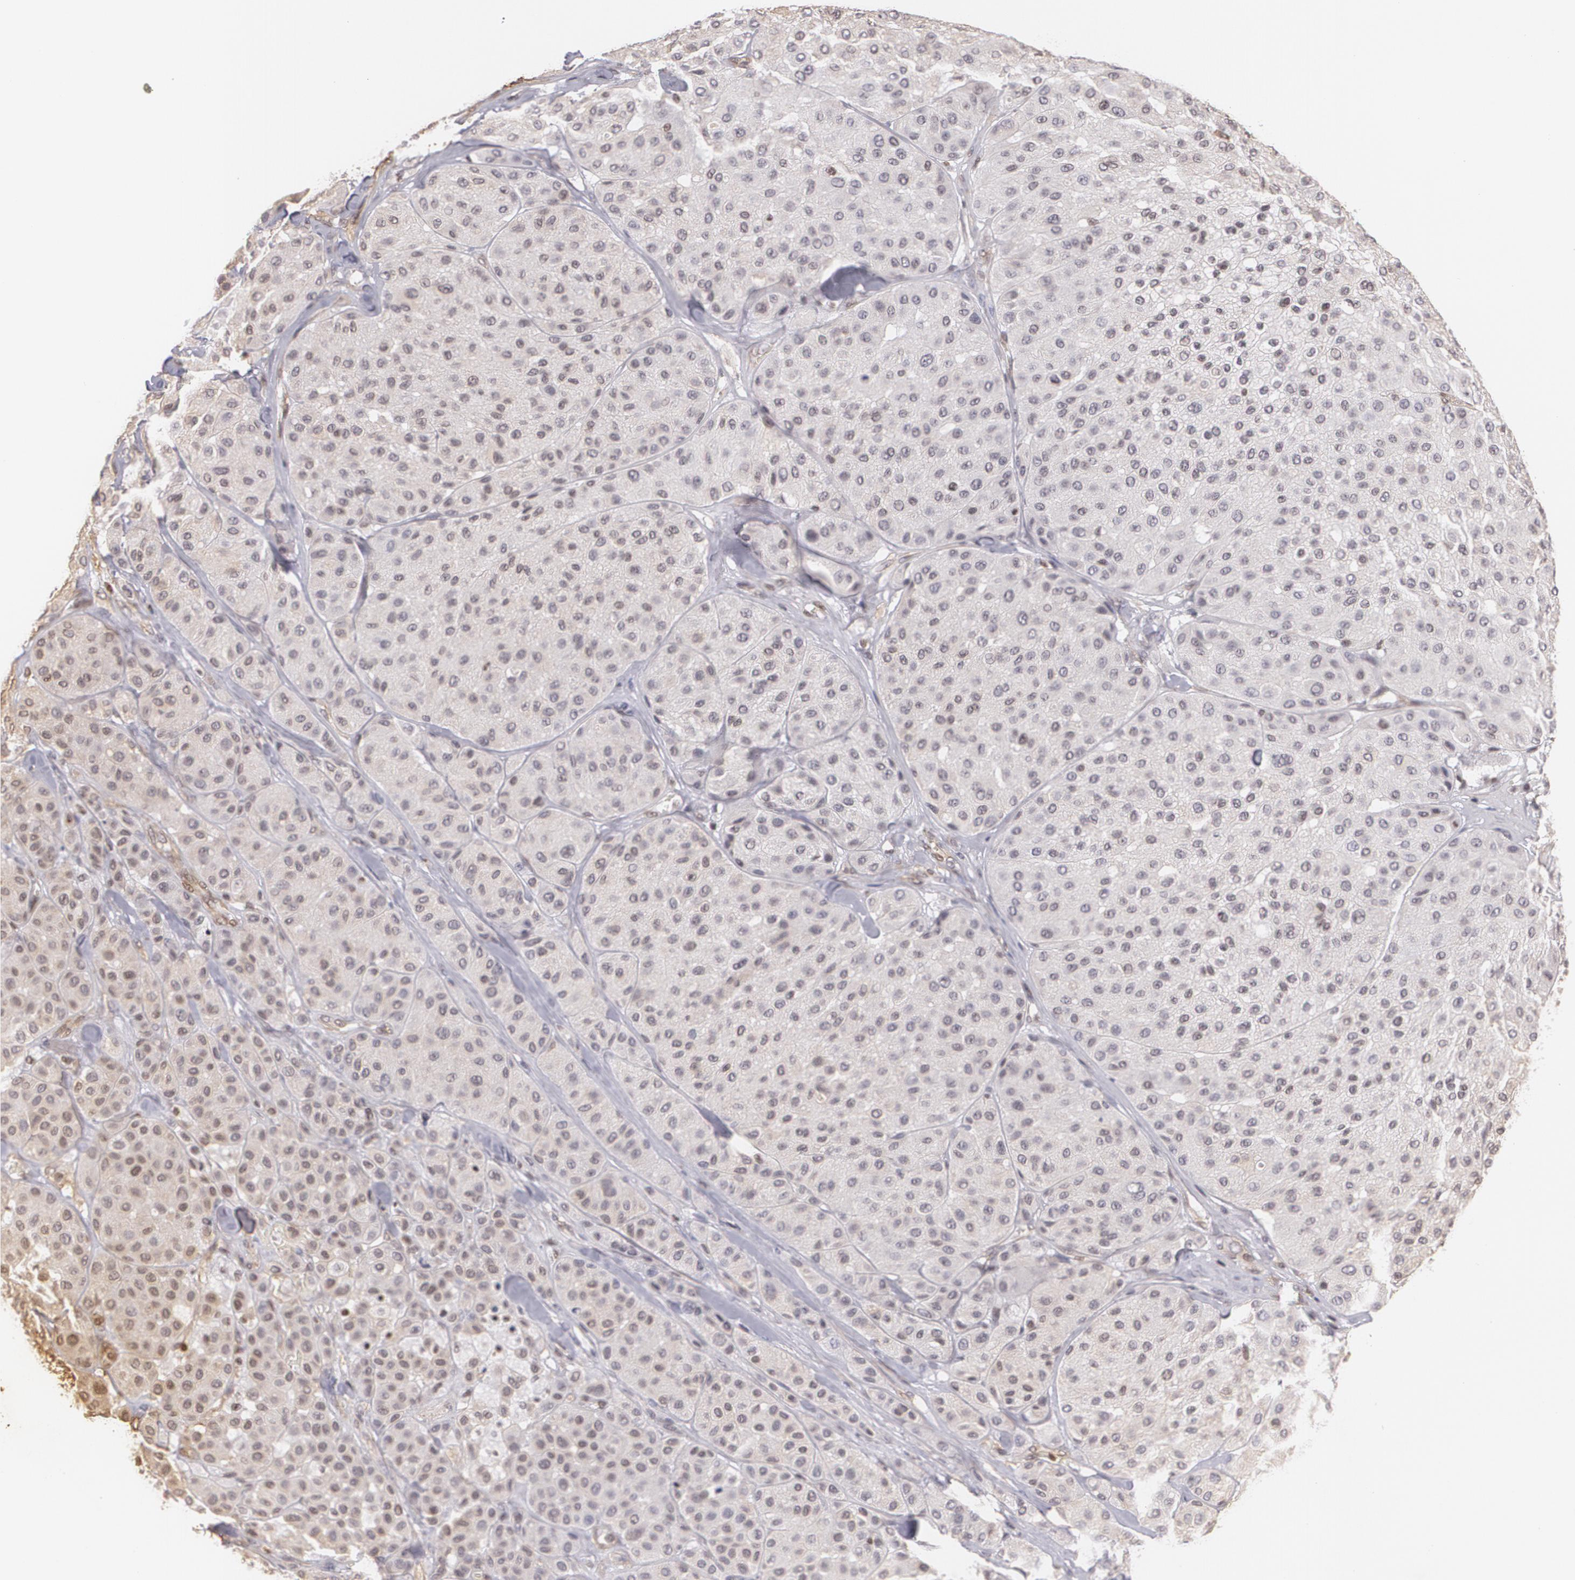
{"staining": {"intensity": "weak", "quantity": "<25%", "location": "cytoplasmic/membranous"}, "tissue": "melanoma", "cell_type": "Tumor cells", "image_type": "cancer", "snomed": [{"axis": "morphology", "description": "Normal tissue, NOS"}, {"axis": "morphology", "description": "Malignant melanoma, Metastatic site"}, {"axis": "topography", "description": "Skin"}], "caption": "DAB immunohistochemical staining of human malignant melanoma (metastatic site) reveals no significant staining in tumor cells.", "gene": "VAMP1", "patient": {"sex": "male", "age": 41}}